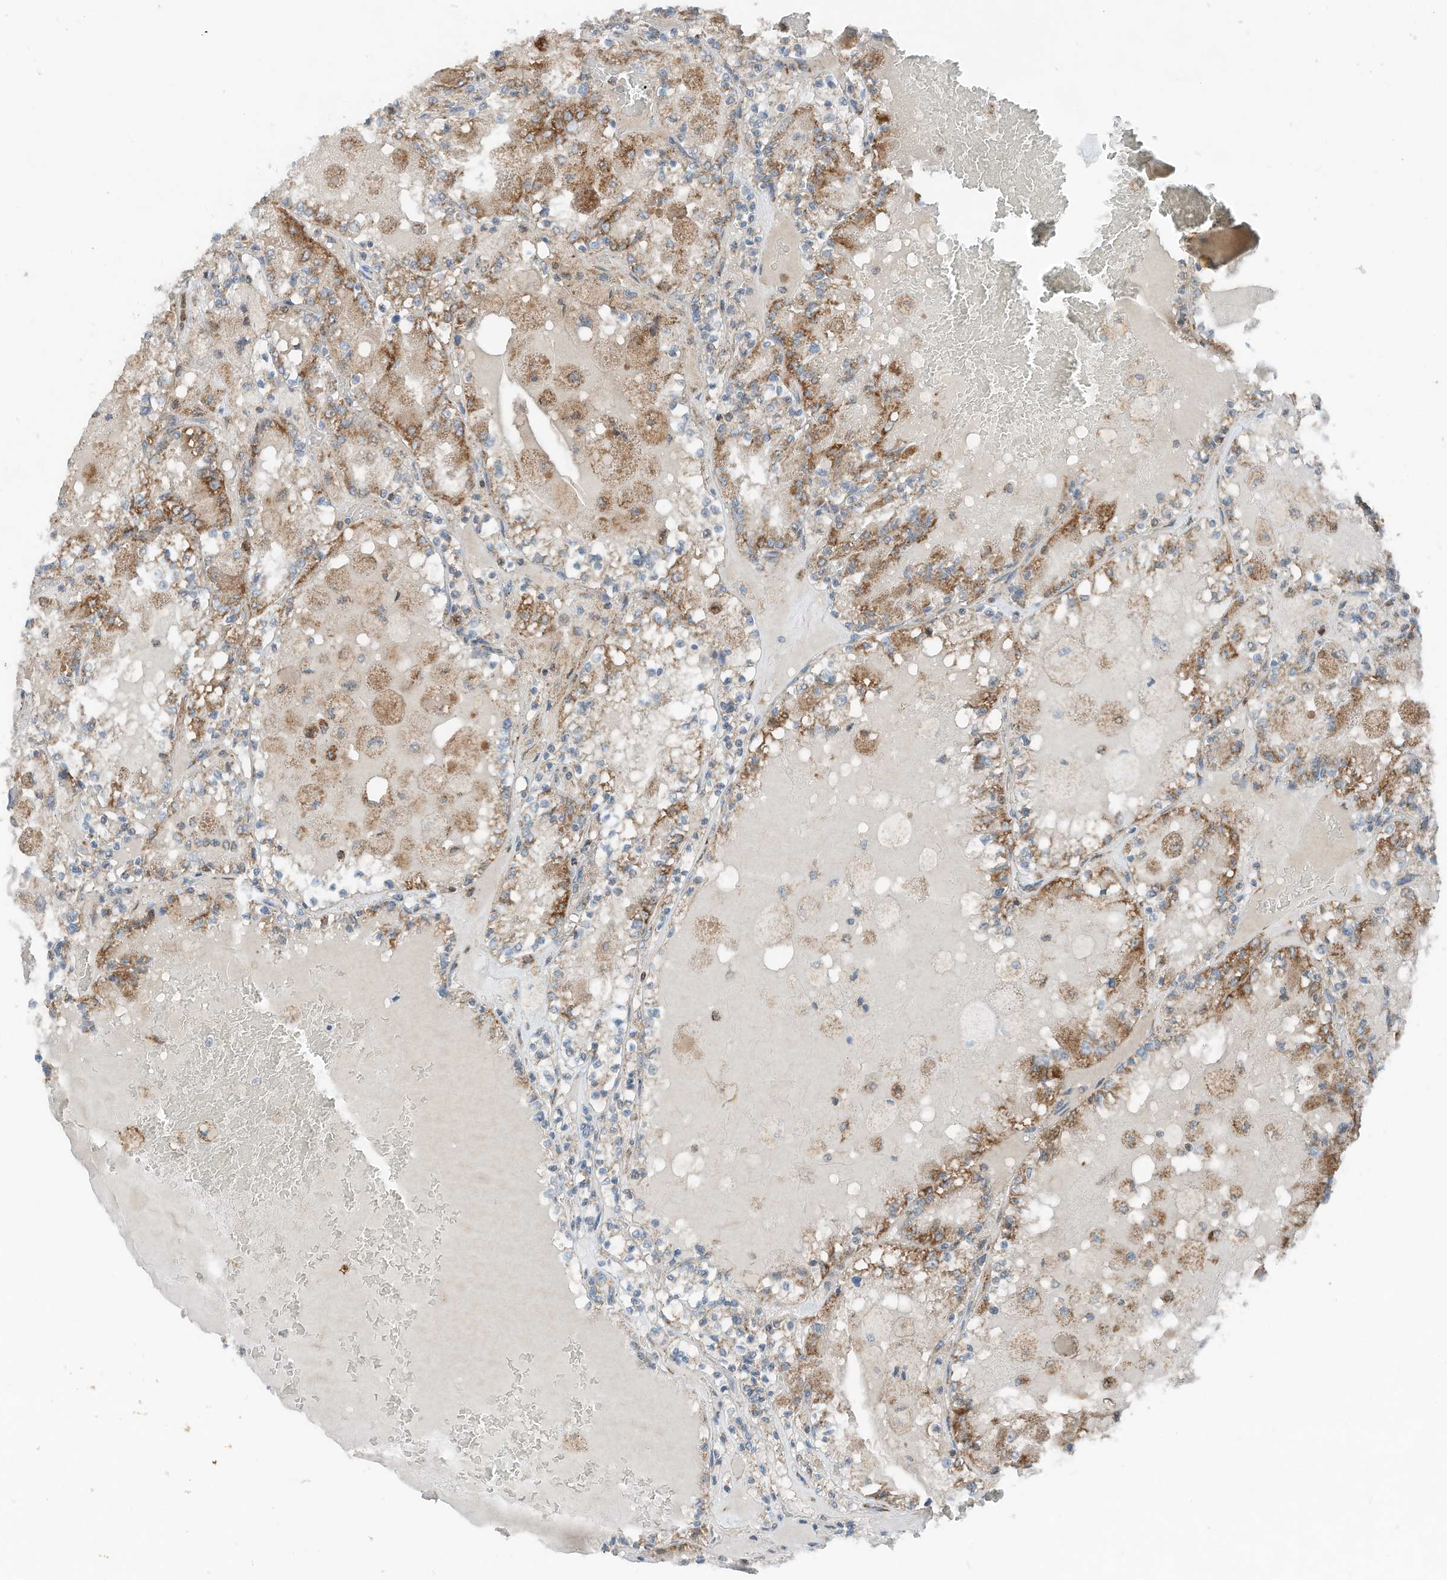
{"staining": {"intensity": "moderate", "quantity": ">75%", "location": "cytoplasmic/membranous"}, "tissue": "renal cancer", "cell_type": "Tumor cells", "image_type": "cancer", "snomed": [{"axis": "morphology", "description": "Adenocarcinoma, NOS"}, {"axis": "topography", "description": "Kidney"}], "caption": "Immunohistochemical staining of human adenocarcinoma (renal) demonstrates moderate cytoplasmic/membranous protein expression in about >75% of tumor cells.", "gene": "RMND1", "patient": {"sex": "female", "age": 56}}